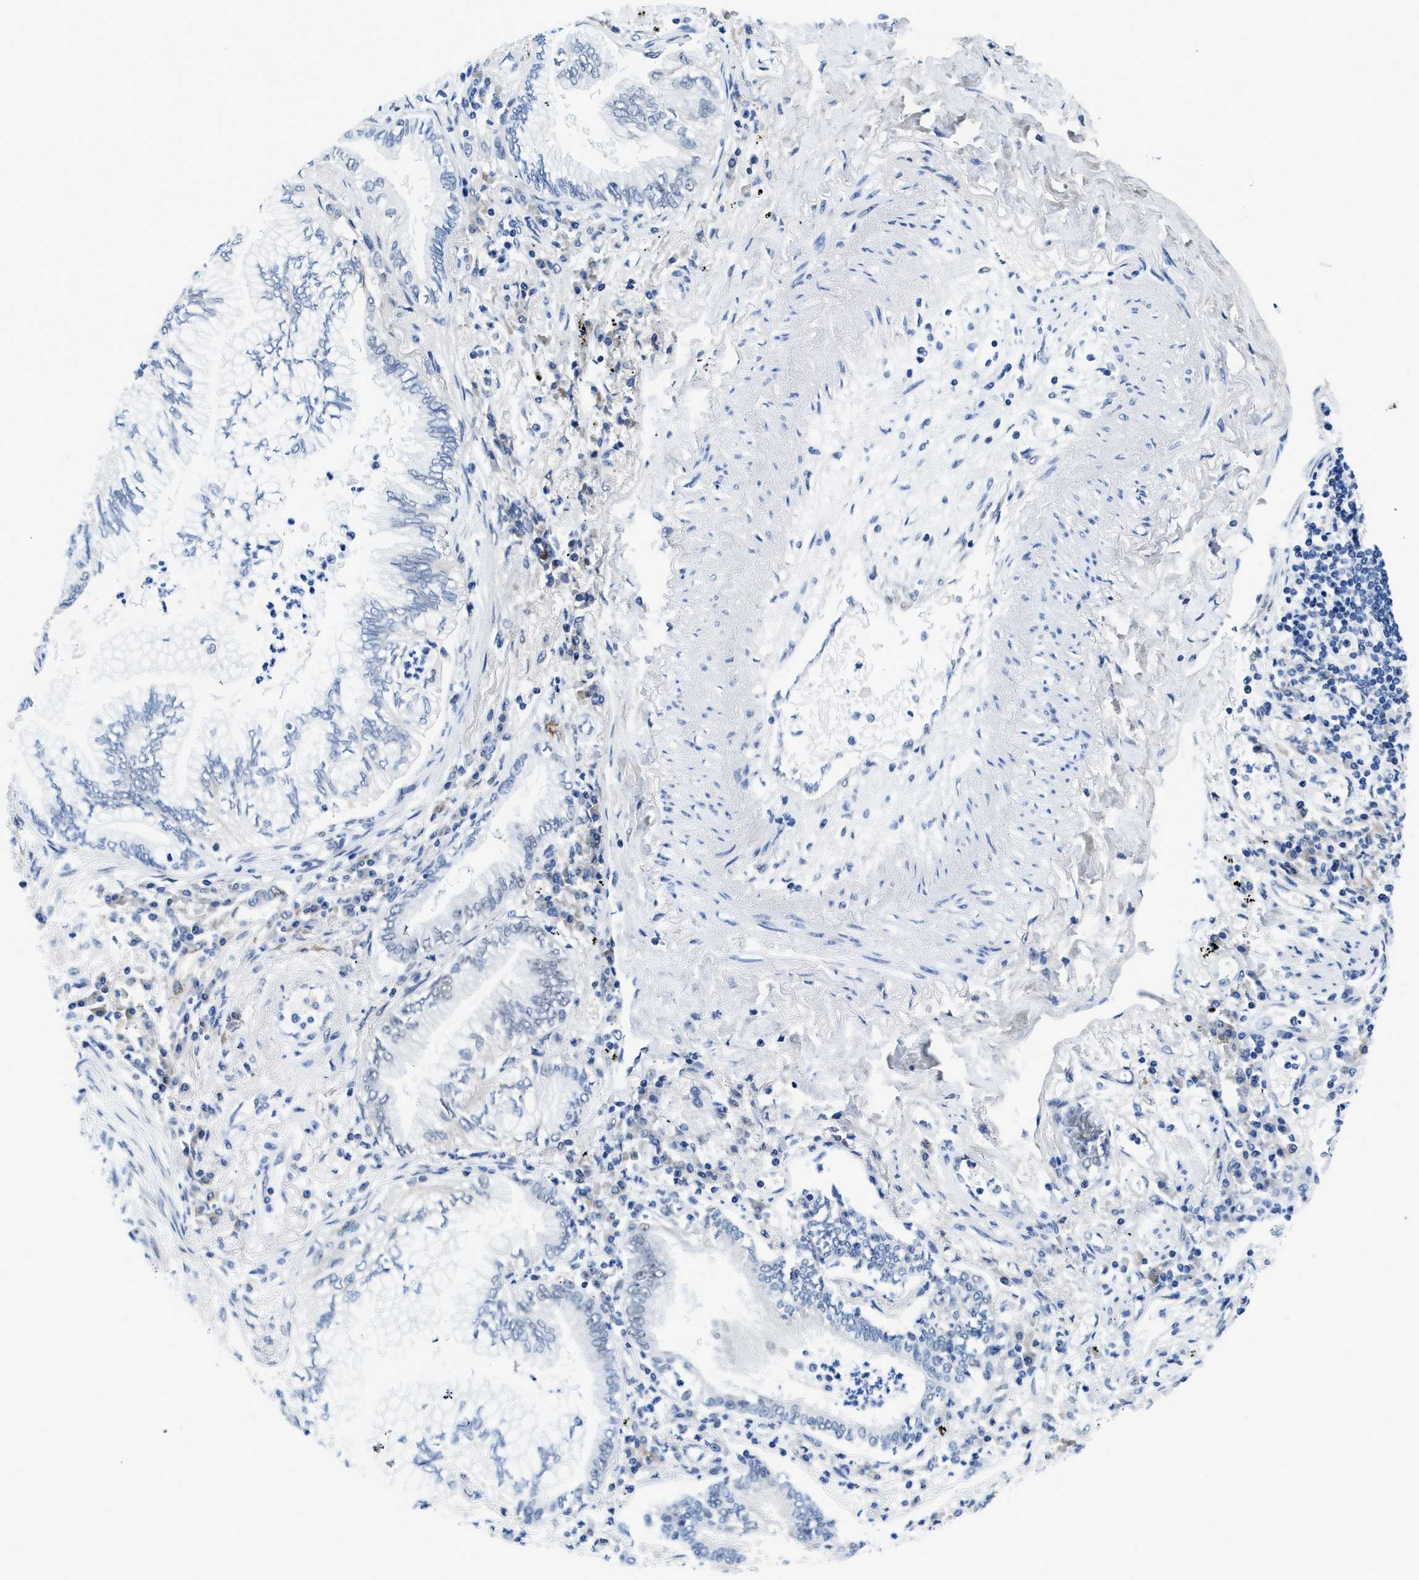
{"staining": {"intensity": "moderate", "quantity": "<25%", "location": "cytoplasmic/membranous"}, "tissue": "lung cancer", "cell_type": "Tumor cells", "image_type": "cancer", "snomed": [{"axis": "morphology", "description": "Normal tissue, NOS"}, {"axis": "morphology", "description": "Adenocarcinoma, NOS"}, {"axis": "topography", "description": "Bronchus"}, {"axis": "topography", "description": "Lung"}], "caption": "A brown stain labels moderate cytoplasmic/membranous staining of a protein in adenocarcinoma (lung) tumor cells.", "gene": "SMARCAD1", "patient": {"sex": "female", "age": 70}}